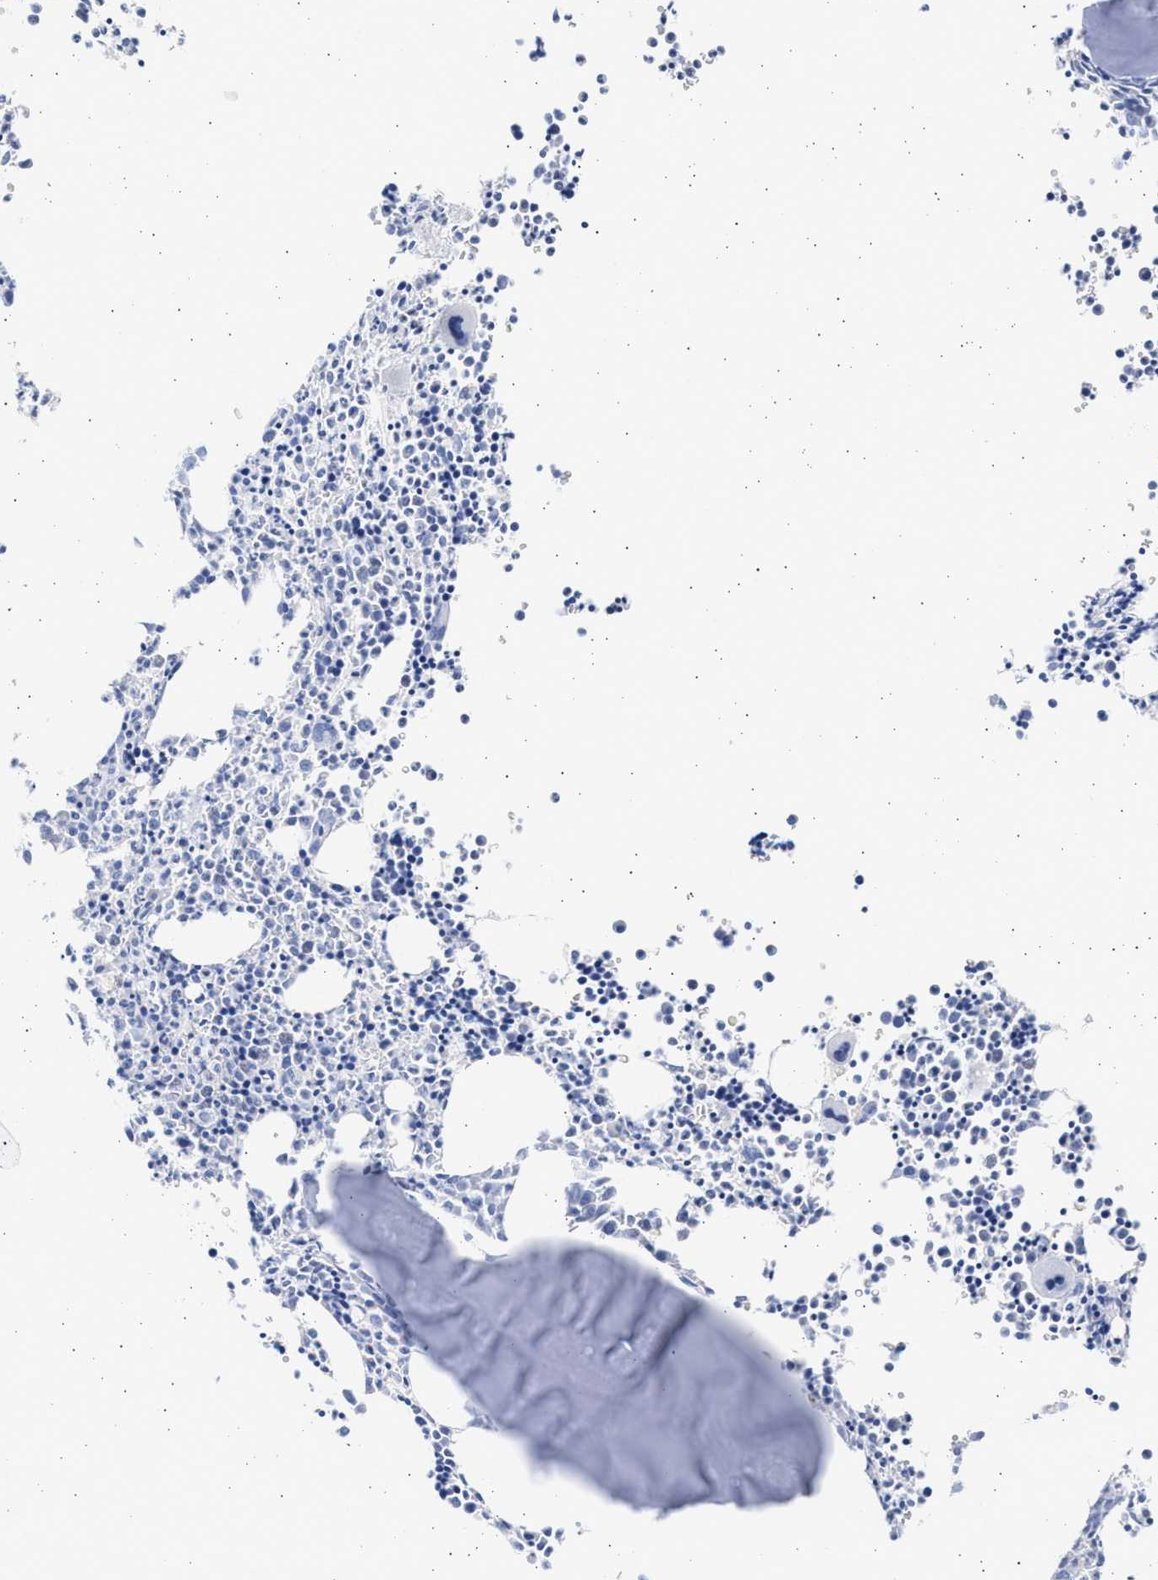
{"staining": {"intensity": "negative", "quantity": "none", "location": "none"}, "tissue": "bone marrow", "cell_type": "Hematopoietic cells", "image_type": "normal", "snomed": [{"axis": "morphology", "description": "Normal tissue, NOS"}, {"axis": "morphology", "description": "Inflammation, NOS"}, {"axis": "topography", "description": "Bone marrow"}], "caption": "Image shows no protein positivity in hematopoietic cells of normal bone marrow. (DAB (3,3'-diaminobenzidine) immunohistochemistry, high magnification).", "gene": "ALDOC", "patient": {"sex": "male", "age": 31}}